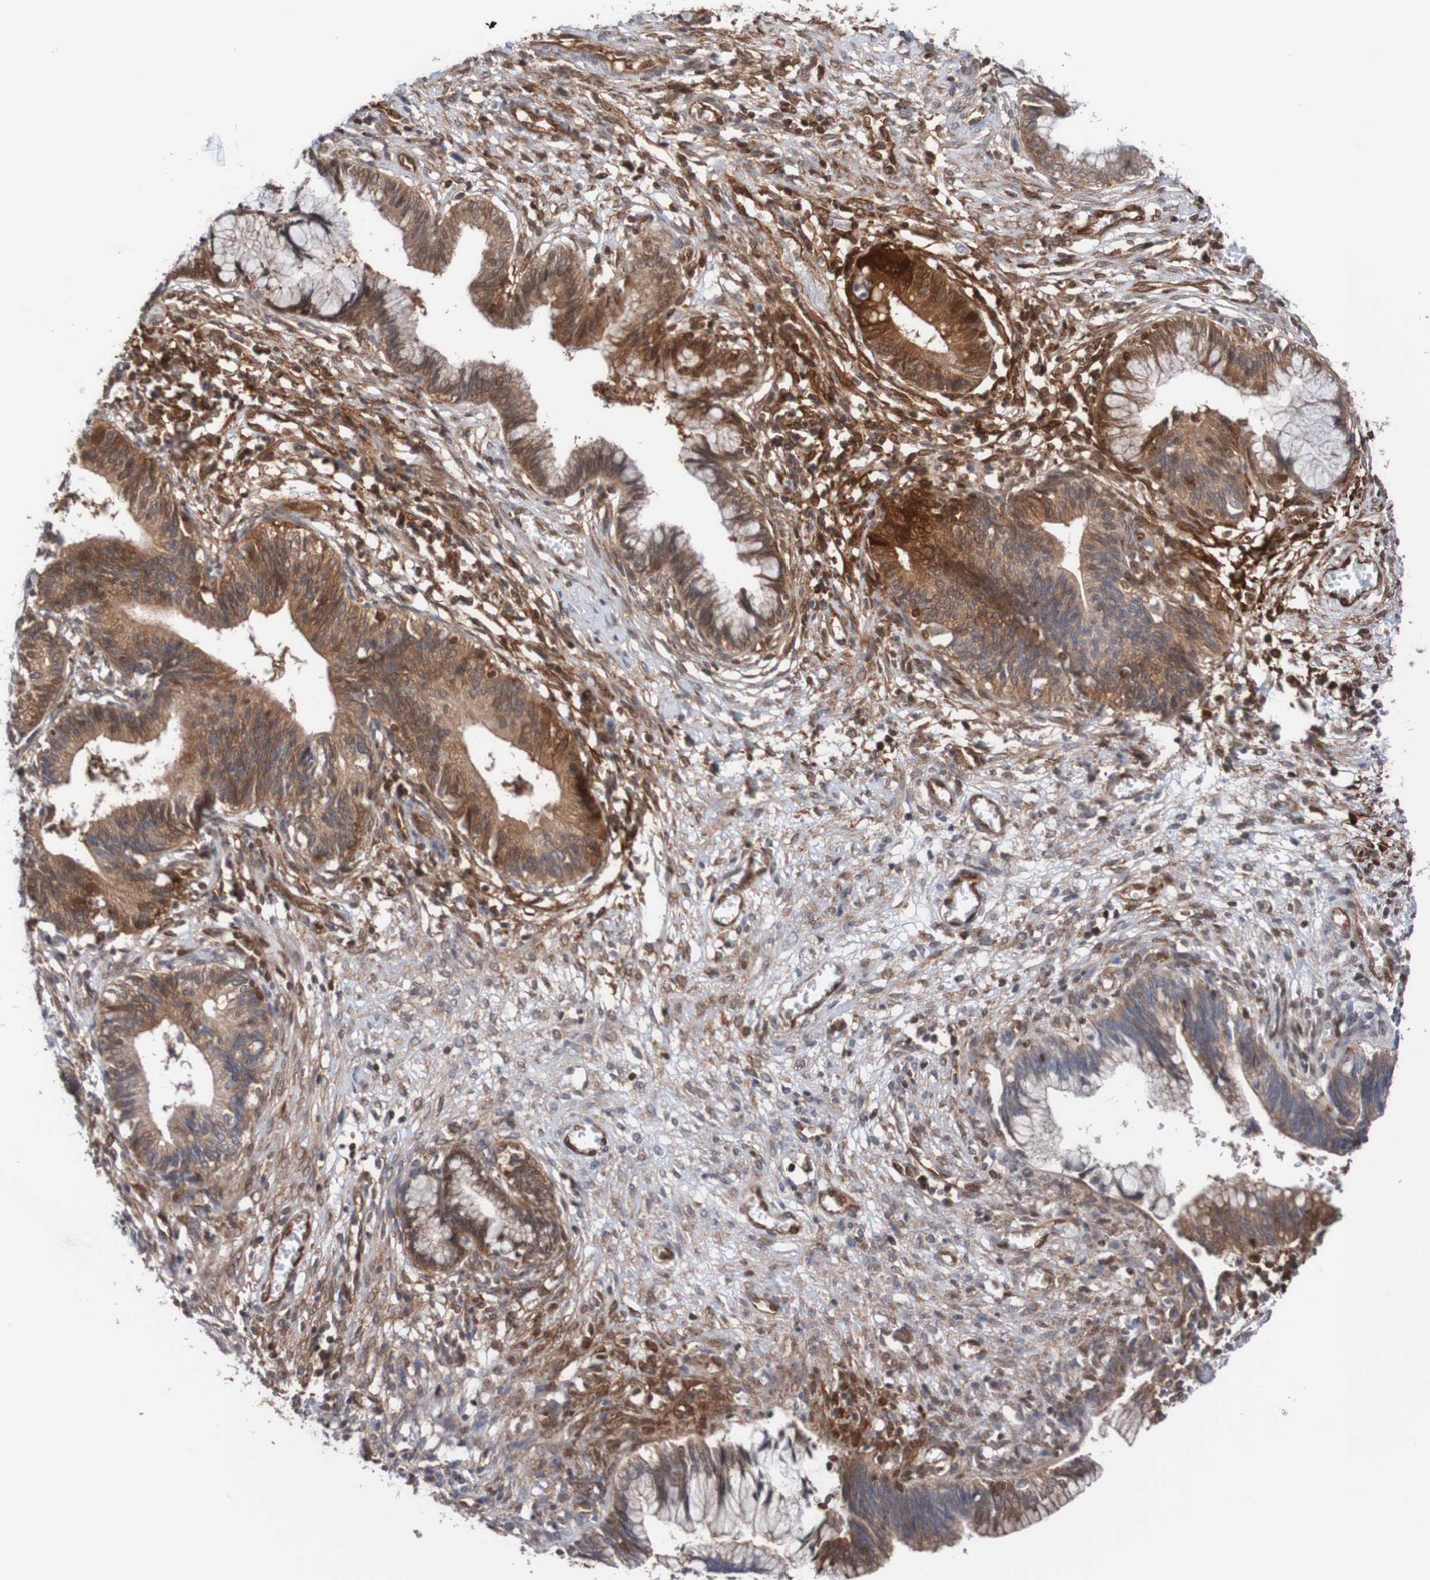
{"staining": {"intensity": "moderate", "quantity": "25%-75%", "location": "cytoplasmic/membranous"}, "tissue": "cervical cancer", "cell_type": "Tumor cells", "image_type": "cancer", "snomed": [{"axis": "morphology", "description": "Adenocarcinoma, NOS"}, {"axis": "topography", "description": "Cervix"}], "caption": "Protein staining by immunohistochemistry (IHC) shows moderate cytoplasmic/membranous staining in approximately 25%-75% of tumor cells in cervical cancer (adenocarcinoma). (DAB (3,3'-diaminobenzidine) = brown stain, brightfield microscopy at high magnification).", "gene": "RIGI", "patient": {"sex": "female", "age": 44}}